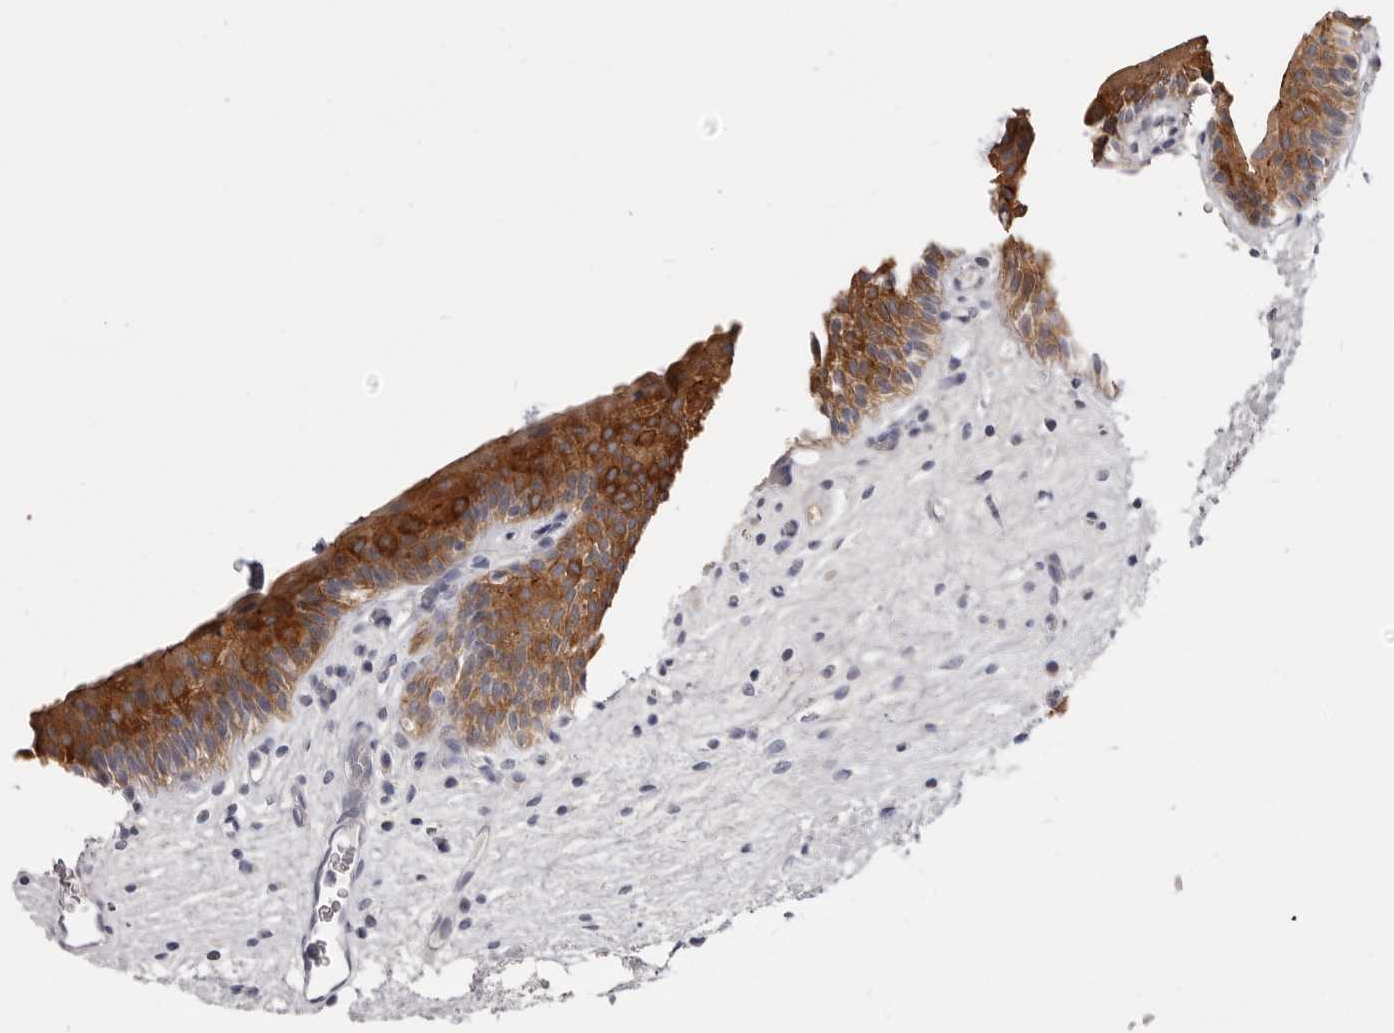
{"staining": {"intensity": "strong", "quantity": ">75%", "location": "cytoplasmic/membranous"}, "tissue": "urinary bladder", "cell_type": "Urothelial cells", "image_type": "normal", "snomed": [{"axis": "morphology", "description": "Normal tissue, NOS"}, {"axis": "topography", "description": "Urinary bladder"}], "caption": "Immunohistochemical staining of normal urinary bladder reveals >75% levels of strong cytoplasmic/membranous protein expression in approximately >75% of urothelial cells. The protein of interest is shown in brown color, while the nuclei are stained blue.", "gene": "CGN", "patient": {"sex": "male", "age": 83}}